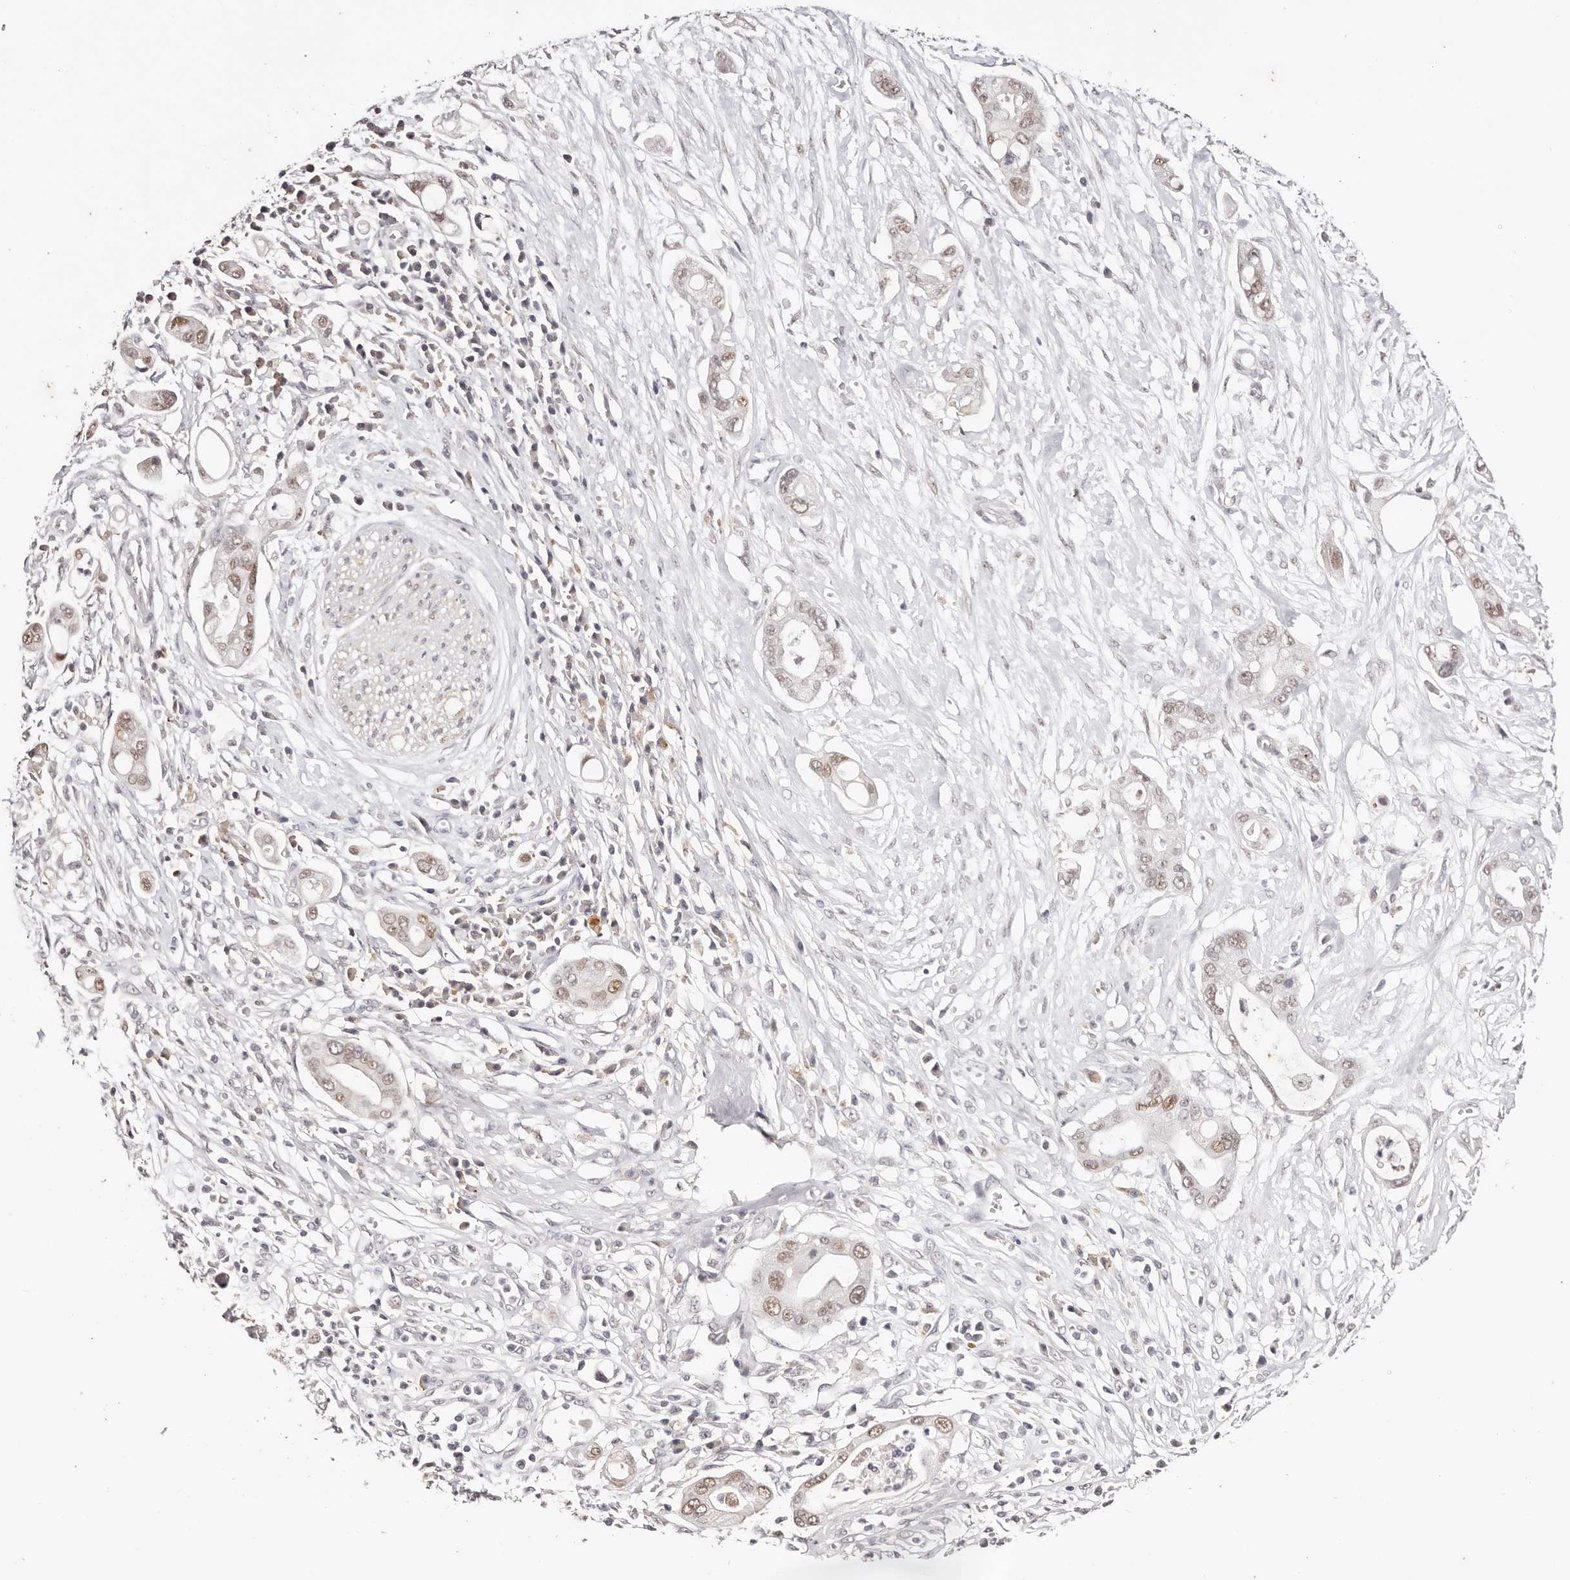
{"staining": {"intensity": "moderate", "quantity": "25%-75%", "location": "nuclear"}, "tissue": "pancreatic cancer", "cell_type": "Tumor cells", "image_type": "cancer", "snomed": [{"axis": "morphology", "description": "Adenocarcinoma, NOS"}, {"axis": "topography", "description": "Pancreas"}], "caption": "This photomicrograph reveals immunohistochemistry staining of human pancreatic cancer, with medium moderate nuclear staining in approximately 25%-75% of tumor cells.", "gene": "TYW3", "patient": {"sex": "male", "age": 68}}